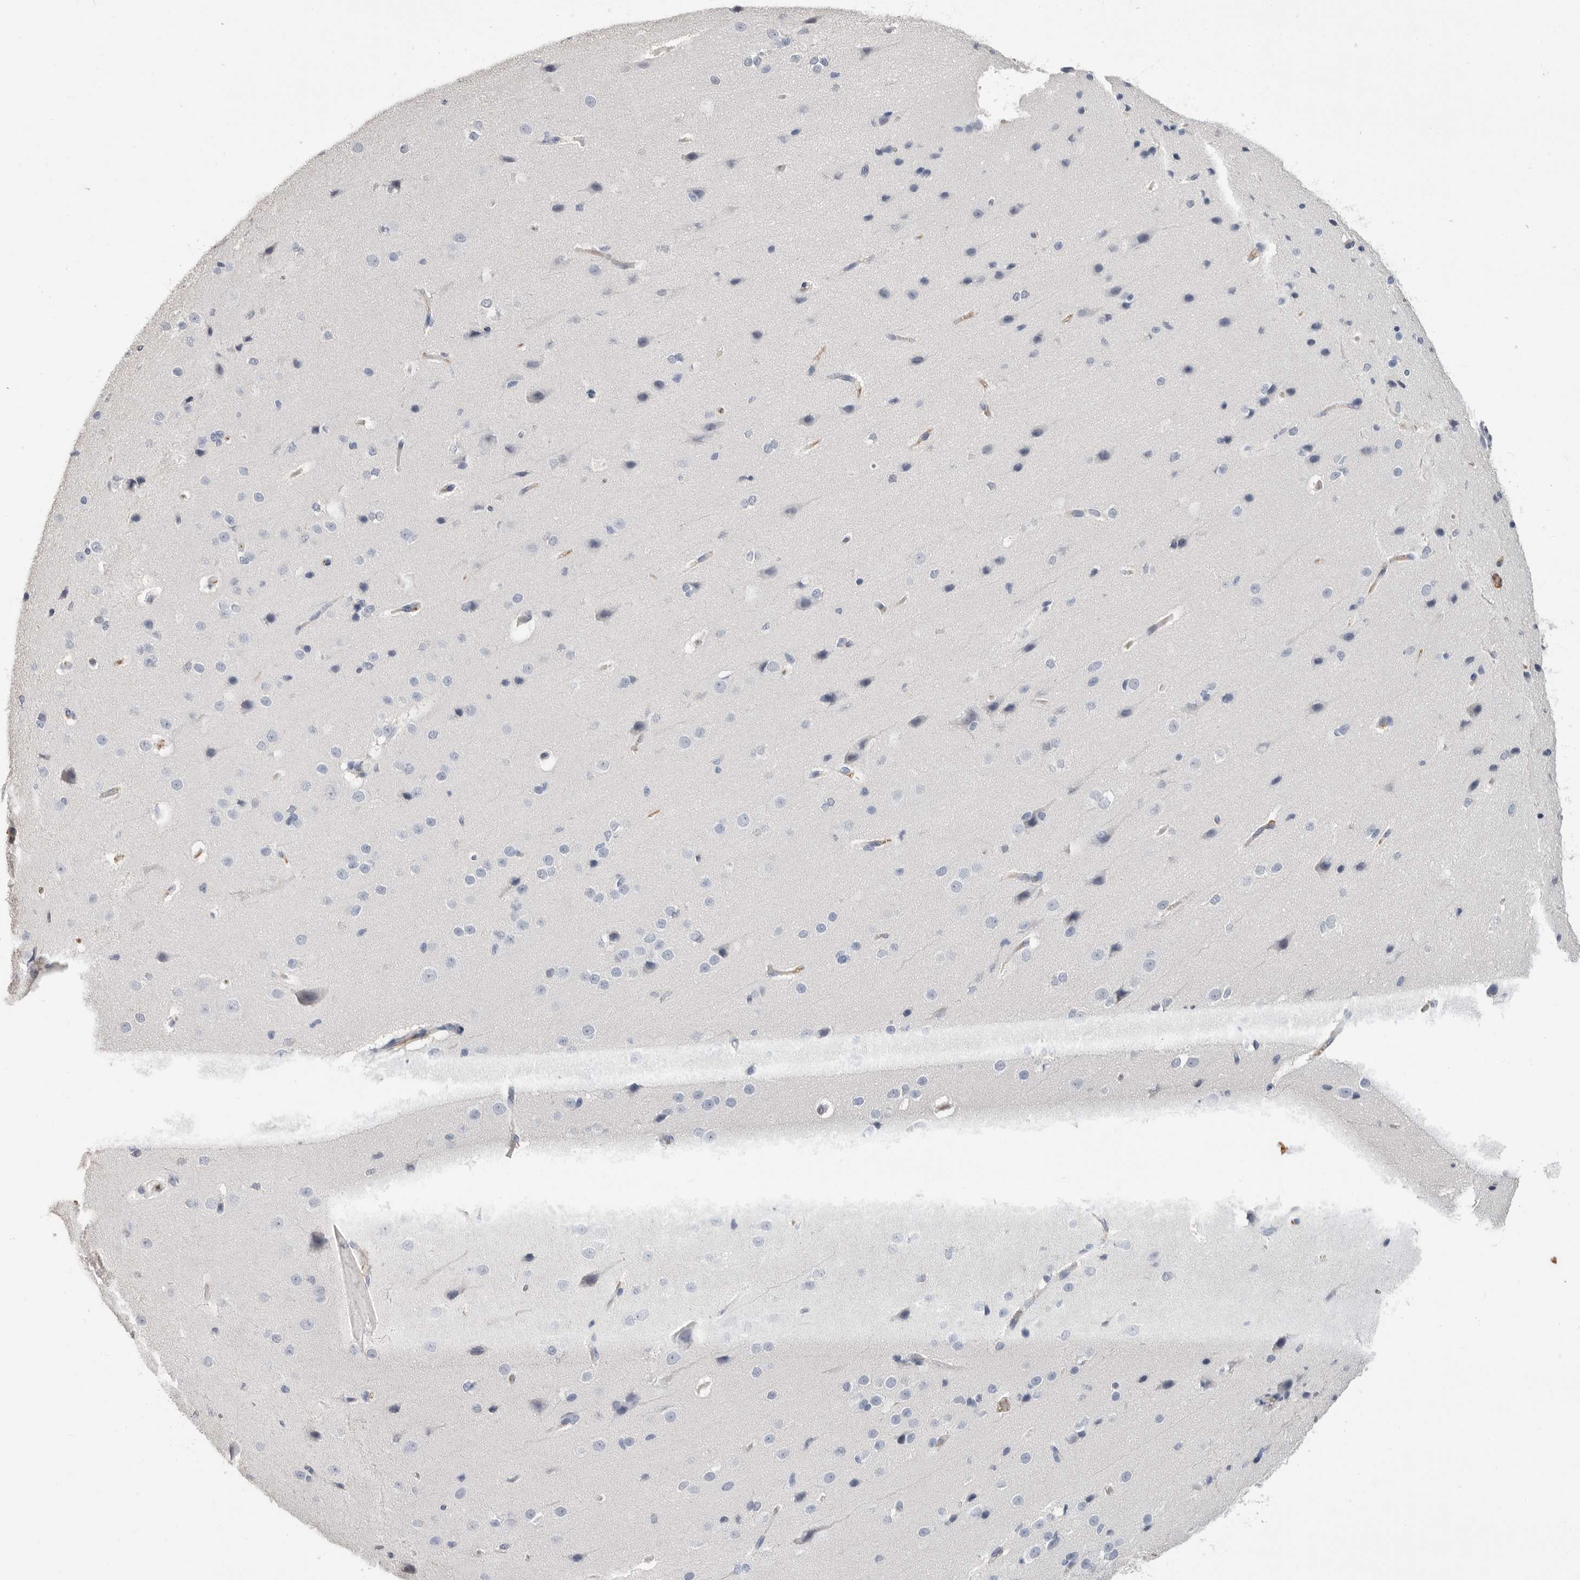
{"staining": {"intensity": "negative", "quantity": "none", "location": "none"}, "tissue": "cerebral cortex", "cell_type": "Endothelial cells", "image_type": "normal", "snomed": [{"axis": "morphology", "description": "Normal tissue, NOS"}, {"axis": "morphology", "description": "Developmental malformation"}, {"axis": "topography", "description": "Cerebral cortex"}], "caption": "There is no significant positivity in endothelial cells of cerebral cortex. The staining is performed using DAB brown chromogen with nuclei counter-stained in using hematoxylin.", "gene": "APOA2", "patient": {"sex": "female", "age": 30}}